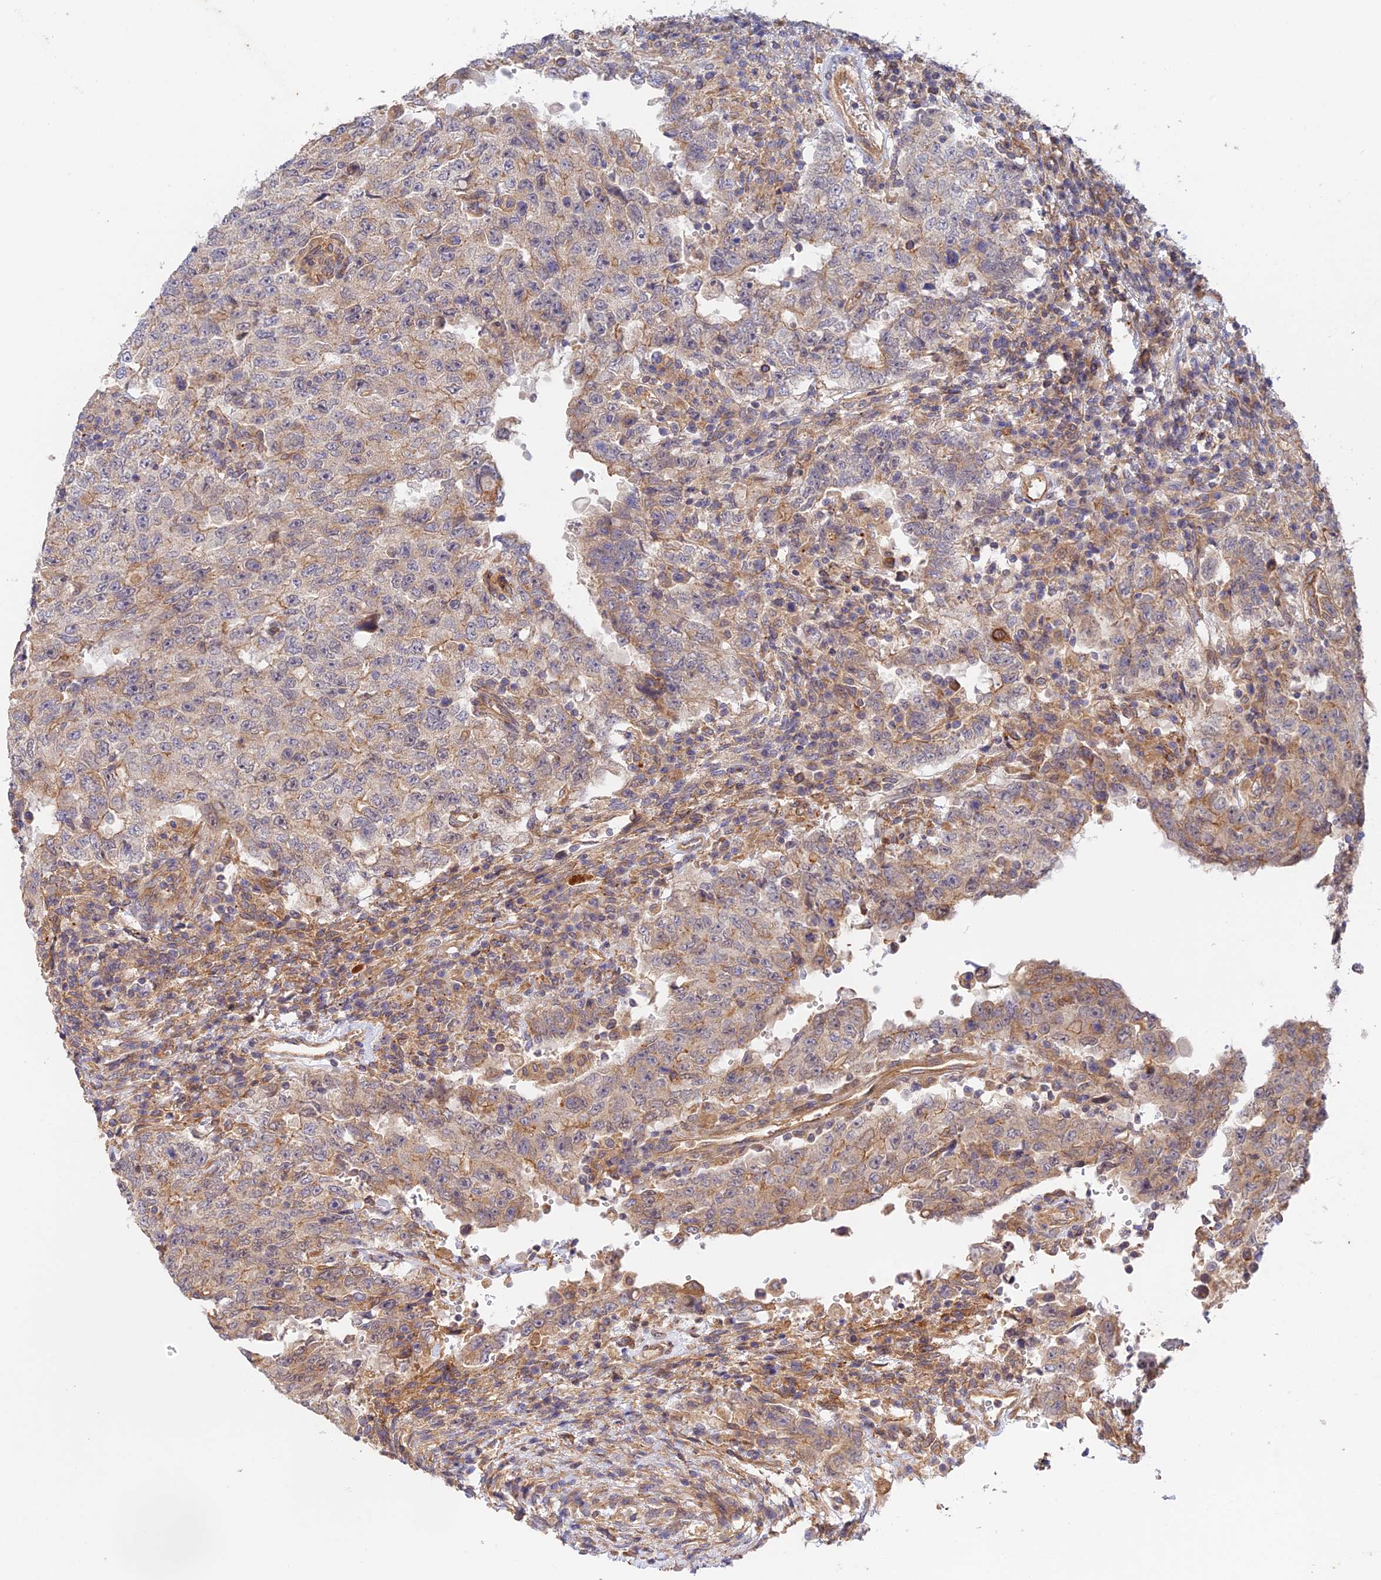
{"staining": {"intensity": "weak", "quantity": "25%-75%", "location": "cytoplasmic/membranous"}, "tissue": "testis cancer", "cell_type": "Tumor cells", "image_type": "cancer", "snomed": [{"axis": "morphology", "description": "Carcinoma, Embryonal, NOS"}, {"axis": "topography", "description": "Testis"}], "caption": "Immunohistochemistry (IHC) (DAB (3,3'-diaminobenzidine)) staining of embryonal carcinoma (testis) reveals weak cytoplasmic/membranous protein staining in about 25%-75% of tumor cells.", "gene": "MYO9A", "patient": {"sex": "male", "age": 26}}